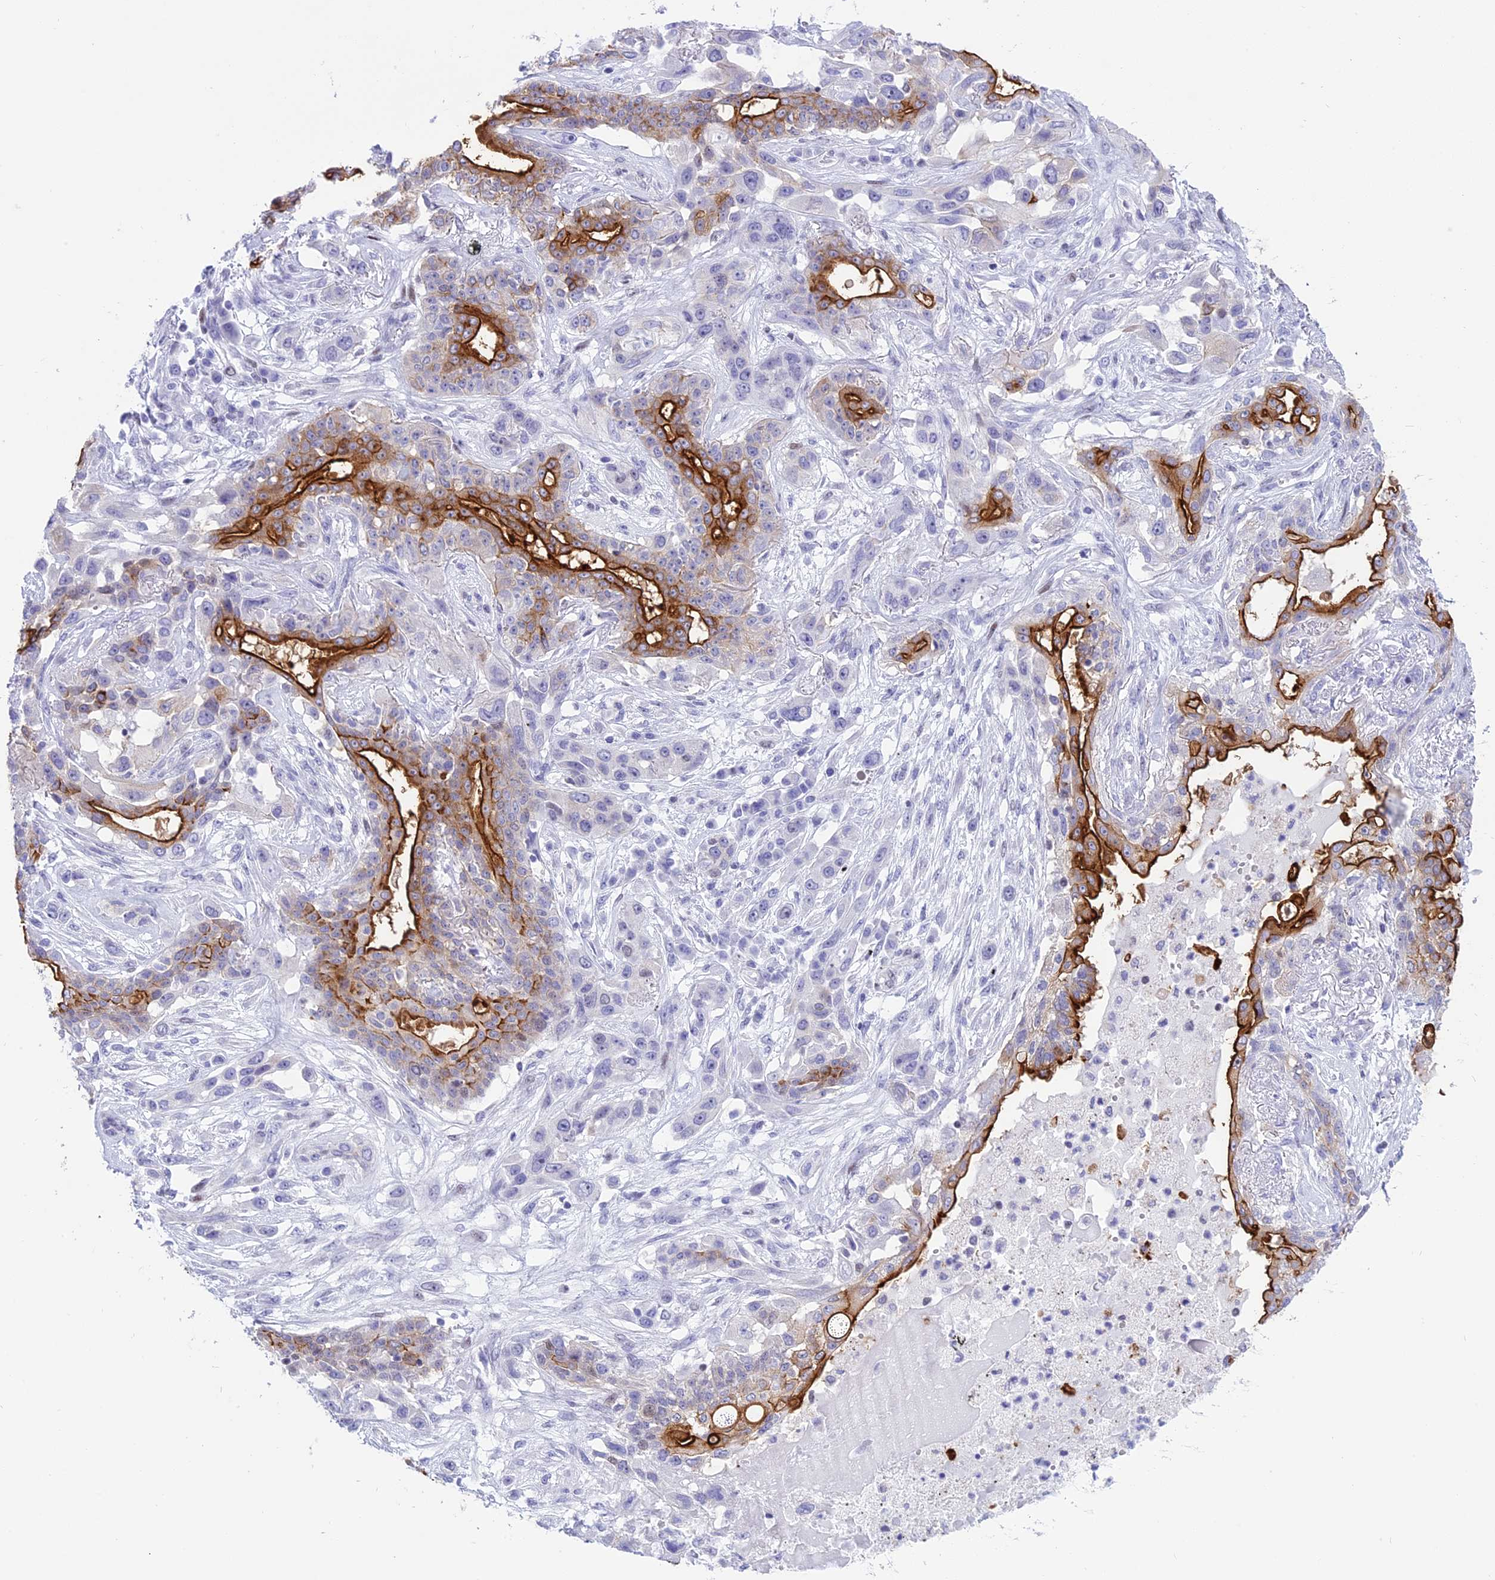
{"staining": {"intensity": "strong", "quantity": "25%-75%", "location": "cytoplasmic/membranous"}, "tissue": "lung cancer", "cell_type": "Tumor cells", "image_type": "cancer", "snomed": [{"axis": "morphology", "description": "Squamous cell carcinoma, NOS"}, {"axis": "topography", "description": "Lung"}], "caption": "Lung cancer was stained to show a protein in brown. There is high levels of strong cytoplasmic/membranous positivity in approximately 25%-75% of tumor cells. Using DAB (3,3'-diaminobenzidine) (brown) and hematoxylin (blue) stains, captured at high magnification using brightfield microscopy.", "gene": "SPIRE2", "patient": {"sex": "female", "age": 70}}